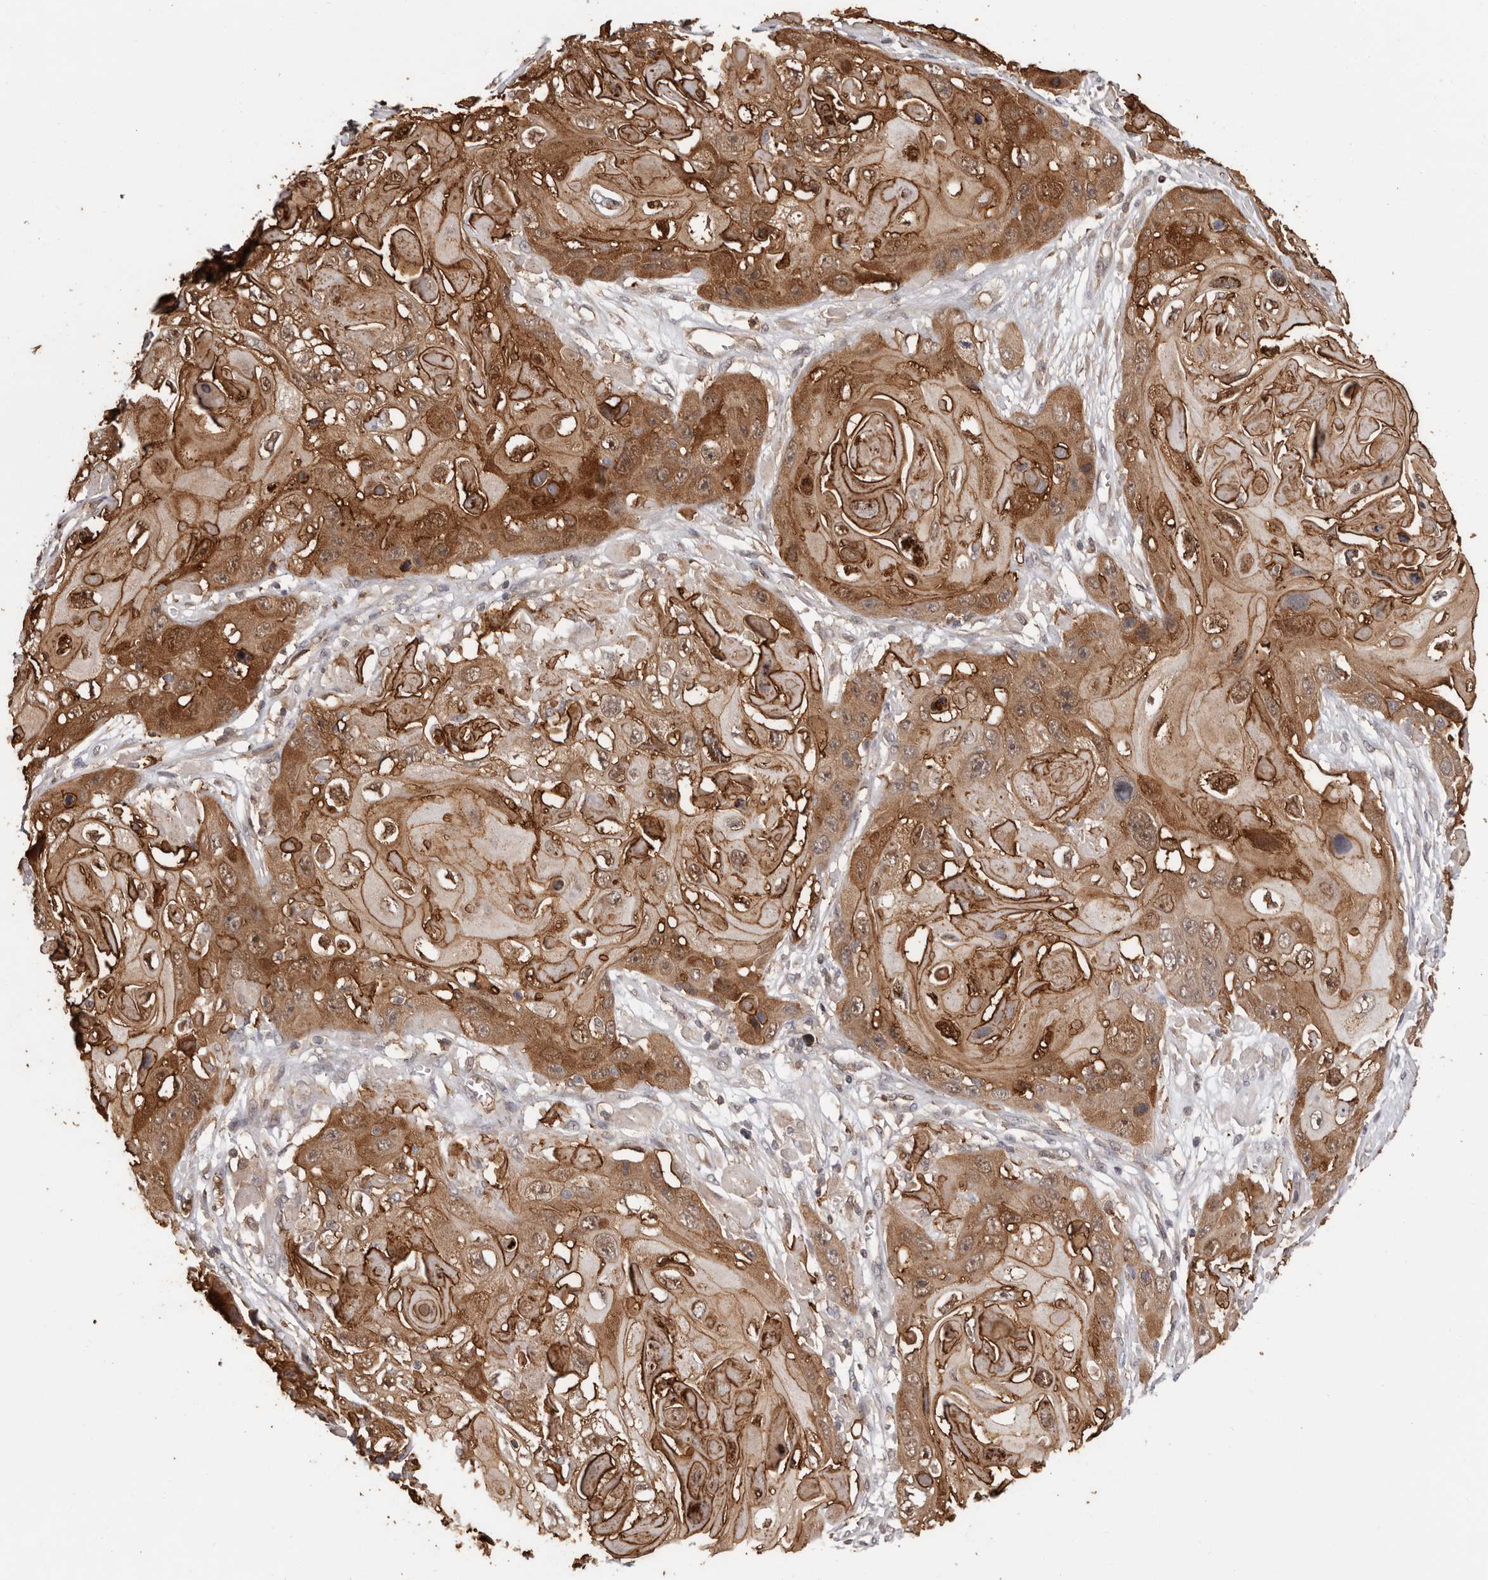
{"staining": {"intensity": "strong", "quantity": ">75%", "location": "cytoplasmic/membranous"}, "tissue": "skin cancer", "cell_type": "Tumor cells", "image_type": "cancer", "snomed": [{"axis": "morphology", "description": "Squamous cell carcinoma, NOS"}, {"axis": "topography", "description": "Skin"}], "caption": "IHC staining of skin cancer, which displays high levels of strong cytoplasmic/membranous positivity in about >75% of tumor cells indicating strong cytoplasmic/membranous protein positivity. The staining was performed using DAB (3,3'-diaminobenzidine) (brown) for protein detection and nuclei were counterstained in hematoxylin (blue).", "gene": "PRR12", "patient": {"sex": "male", "age": 55}}